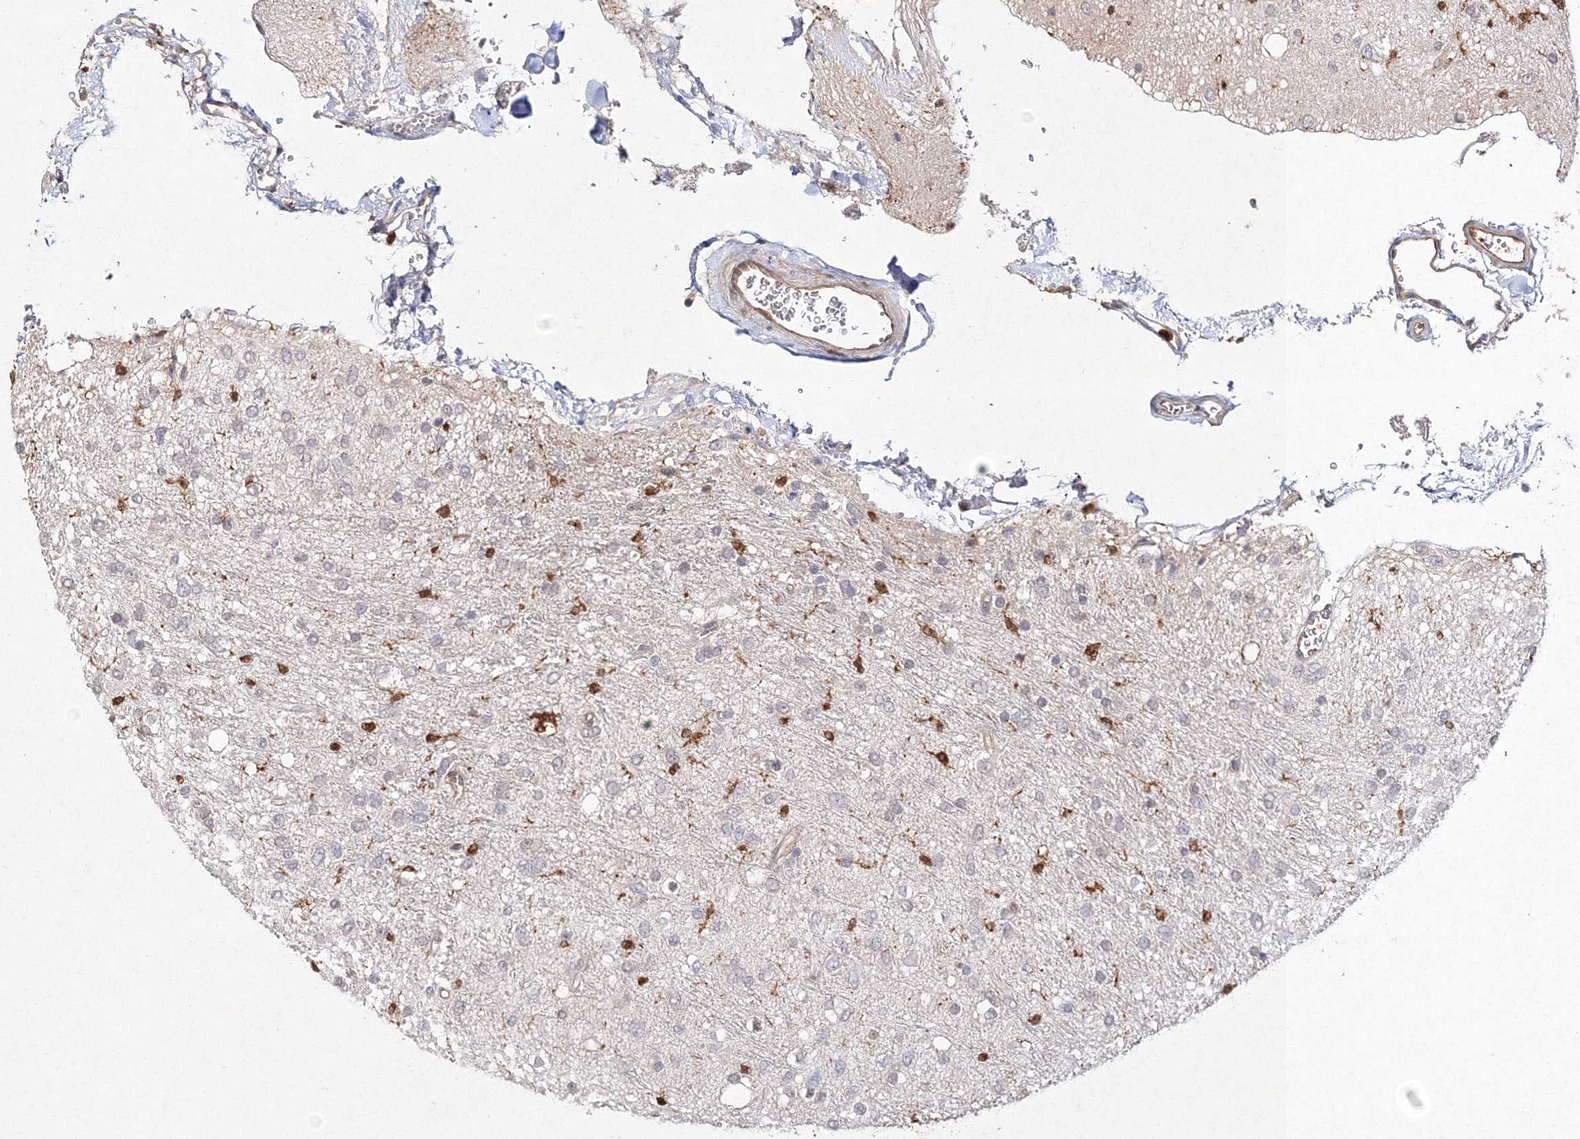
{"staining": {"intensity": "negative", "quantity": "none", "location": "none"}, "tissue": "glioma", "cell_type": "Tumor cells", "image_type": "cancer", "snomed": [{"axis": "morphology", "description": "Glioma, malignant, Low grade"}, {"axis": "topography", "description": "Brain"}], "caption": "IHC image of neoplastic tissue: human glioma stained with DAB (3,3'-diaminobenzidine) displays no significant protein positivity in tumor cells. (IHC, brightfield microscopy, high magnification).", "gene": "S100A11", "patient": {"sex": "male", "age": 77}}